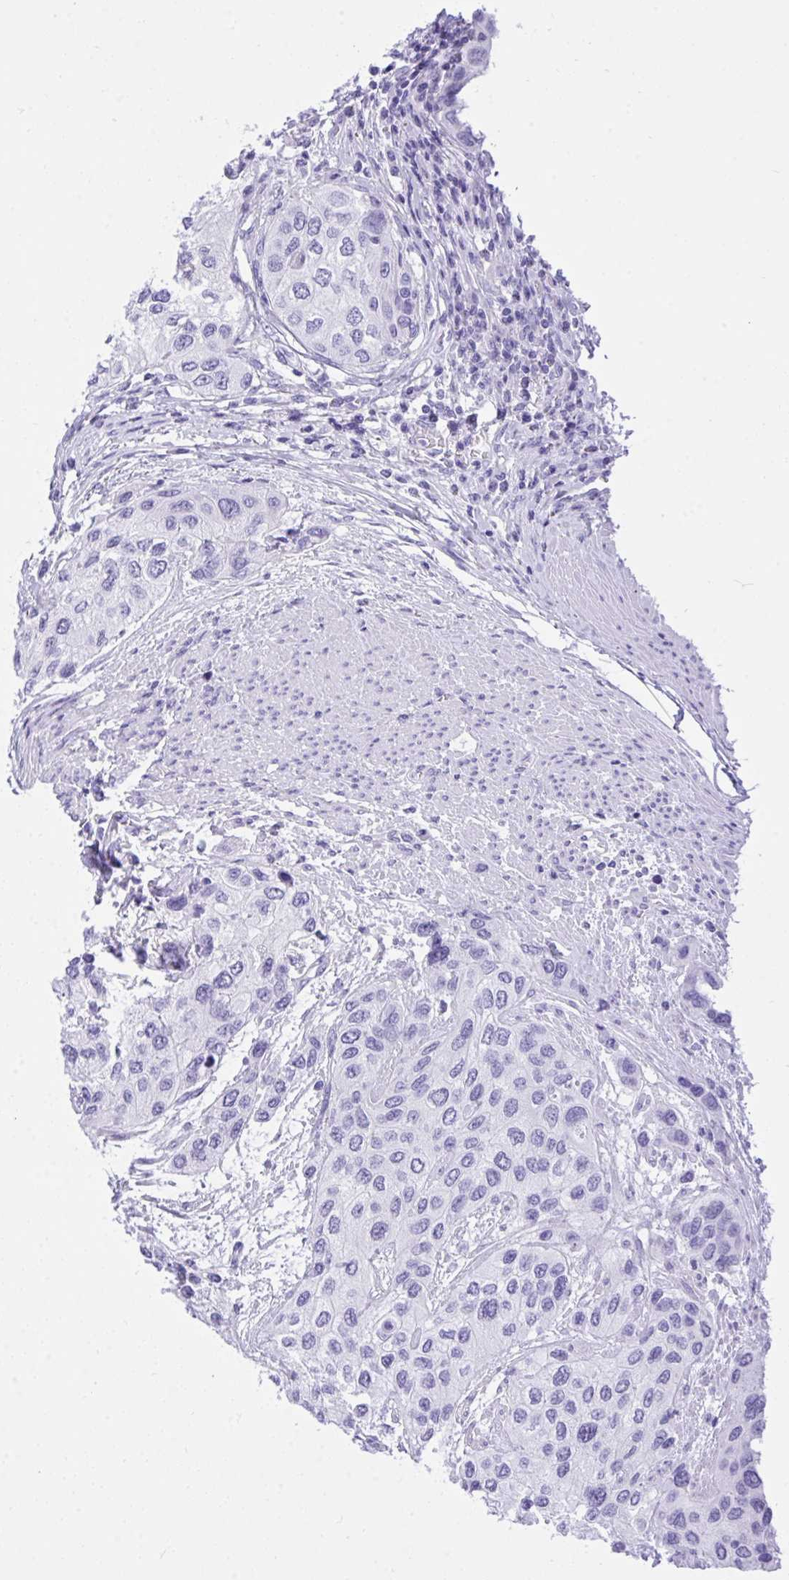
{"staining": {"intensity": "negative", "quantity": "none", "location": "none"}, "tissue": "urothelial cancer", "cell_type": "Tumor cells", "image_type": "cancer", "snomed": [{"axis": "morphology", "description": "Normal tissue, NOS"}, {"axis": "morphology", "description": "Urothelial carcinoma, High grade"}, {"axis": "topography", "description": "Vascular tissue"}, {"axis": "topography", "description": "Urinary bladder"}], "caption": "High-grade urothelial carcinoma was stained to show a protein in brown. There is no significant expression in tumor cells.", "gene": "TLN2", "patient": {"sex": "female", "age": 56}}